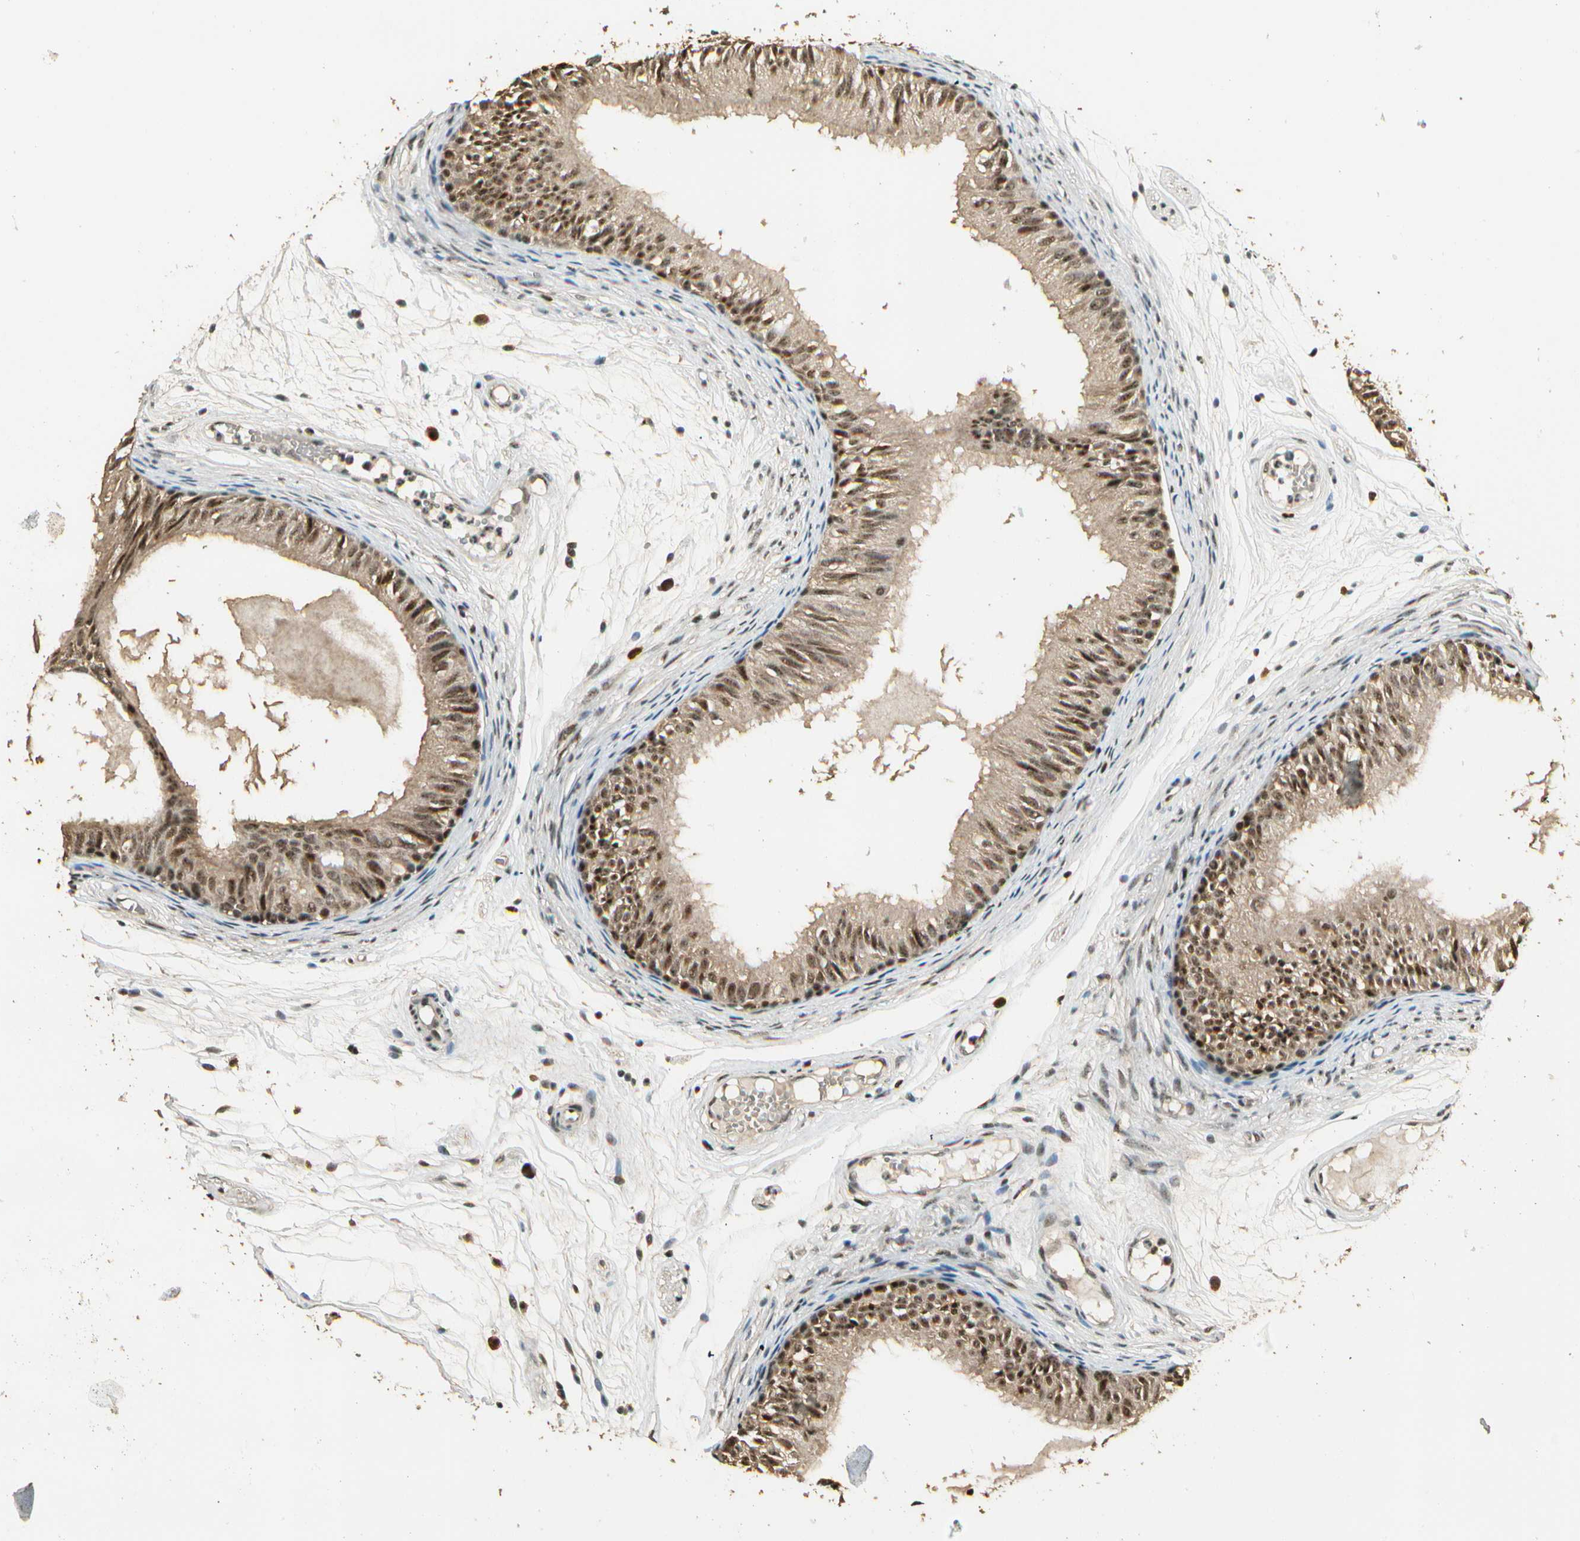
{"staining": {"intensity": "moderate", "quantity": ">75%", "location": "cytoplasmic/membranous,nuclear"}, "tissue": "epididymis", "cell_type": "Glandular cells", "image_type": "normal", "snomed": [{"axis": "morphology", "description": "Normal tissue, NOS"}, {"axis": "morphology", "description": "Atrophy, NOS"}, {"axis": "topography", "description": "Testis"}, {"axis": "topography", "description": "Epididymis"}], "caption": "Protein expression analysis of normal epididymis reveals moderate cytoplasmic/membranous,nuclear staining in approximately >75% of glandular cells. (DAB IHC with brightfield microscopy, high magnification).", "gene": "RBM25", "patient": {"sex": "male", "age": 18}}